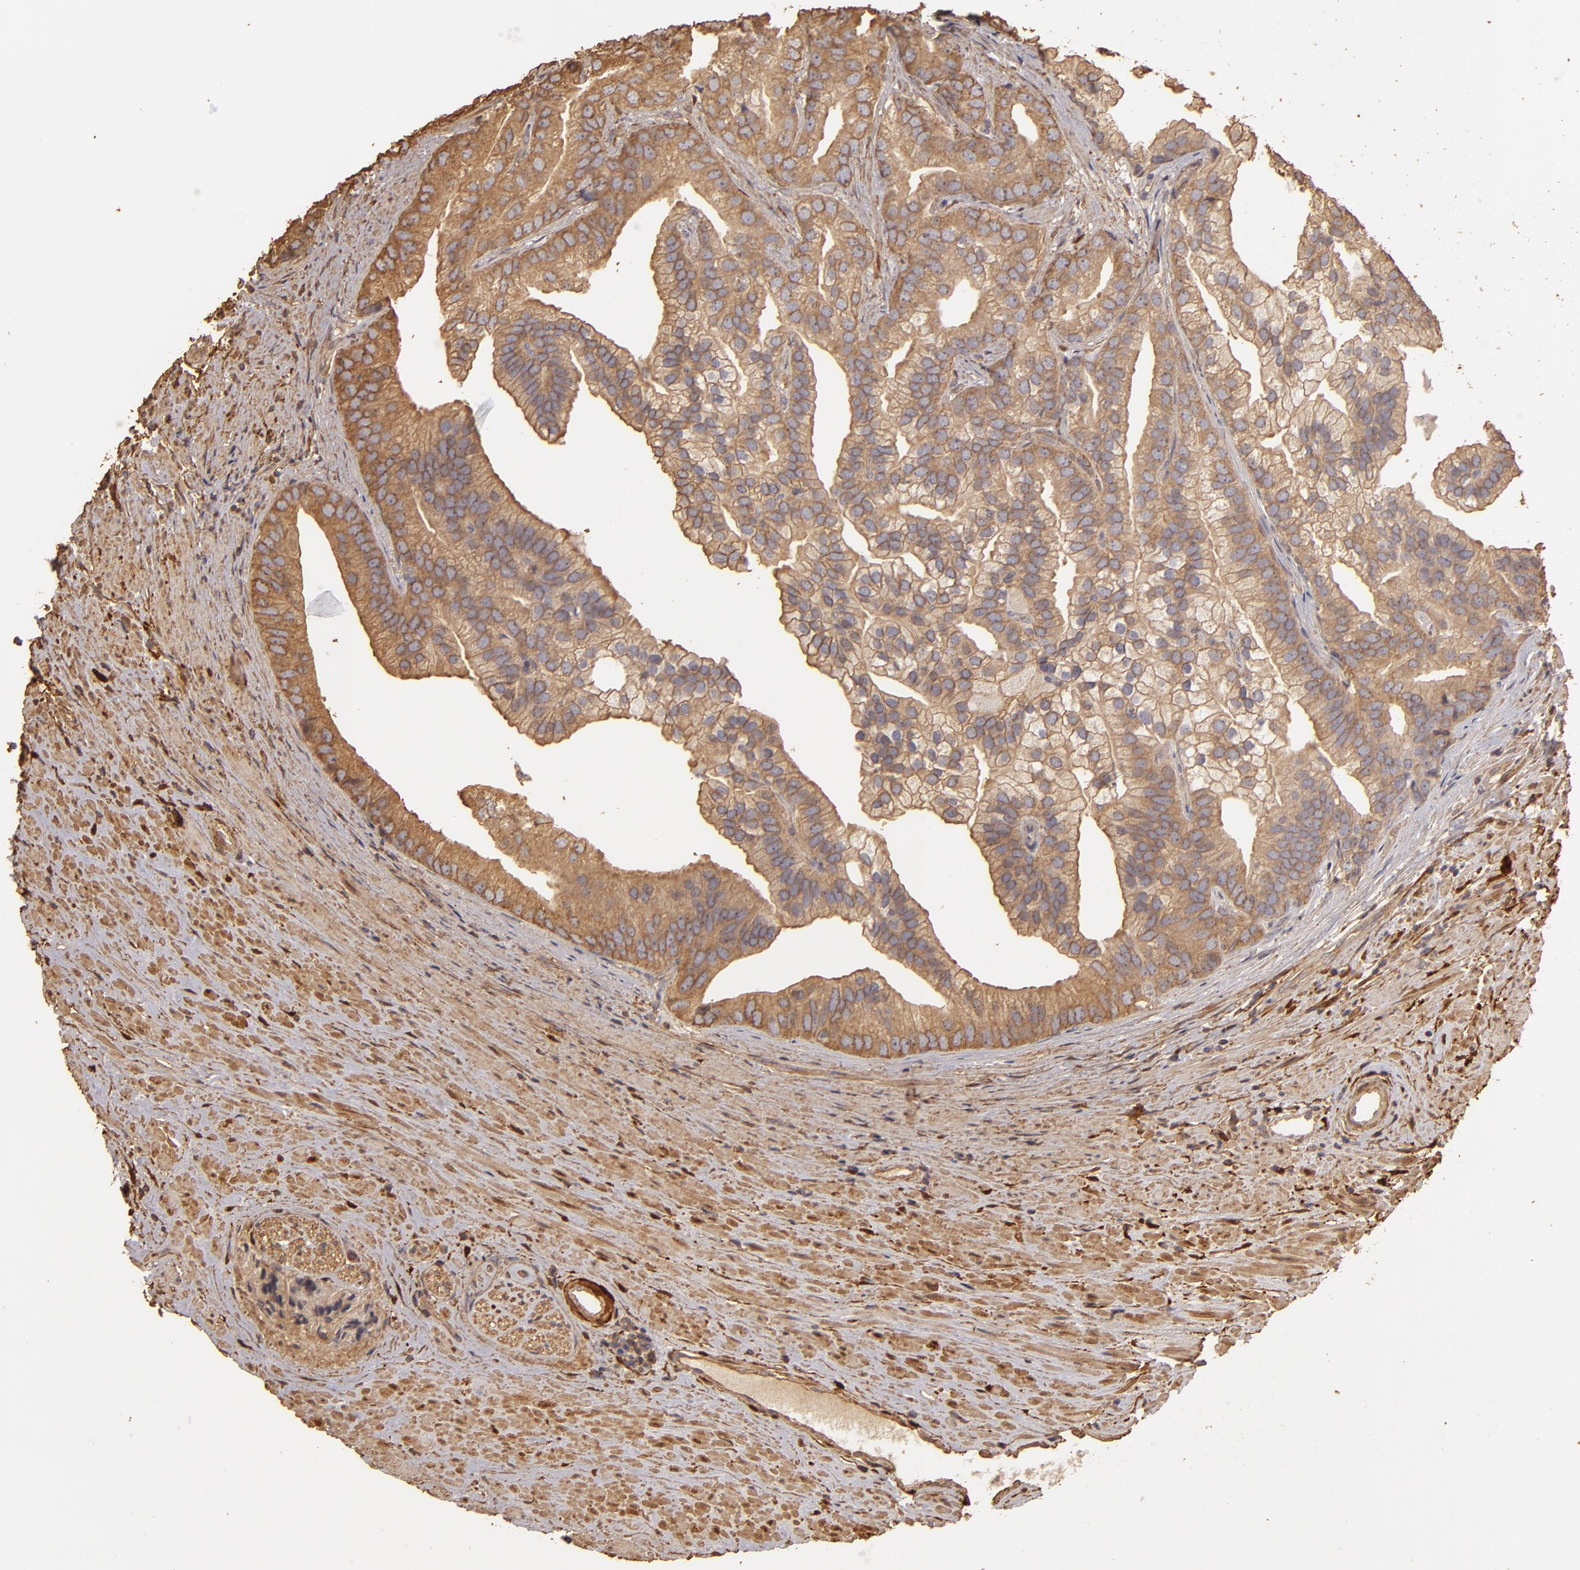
{"staining": {"intensity": "moderate", "quantity": ">75%", "location": "cytoplasmic/membranous"}, "tissue": "prostate cancer", "cell_type": "Tumor cells", "image_type": "cancer", "snomed": [{"axis": "morphology", "description": "Adenocarcinoma, Low grade"}, {"axis": "topography", "description": "Prostate"}], "caption": "The immunohistochemical stain highlights moderate cytoplasmic/membranous staining in tumor cells of adenocarcinoma (low-grade) (prostate) tissue.", "gene": "HSPB6", "patient": {"sex": "male", "age": 71}}